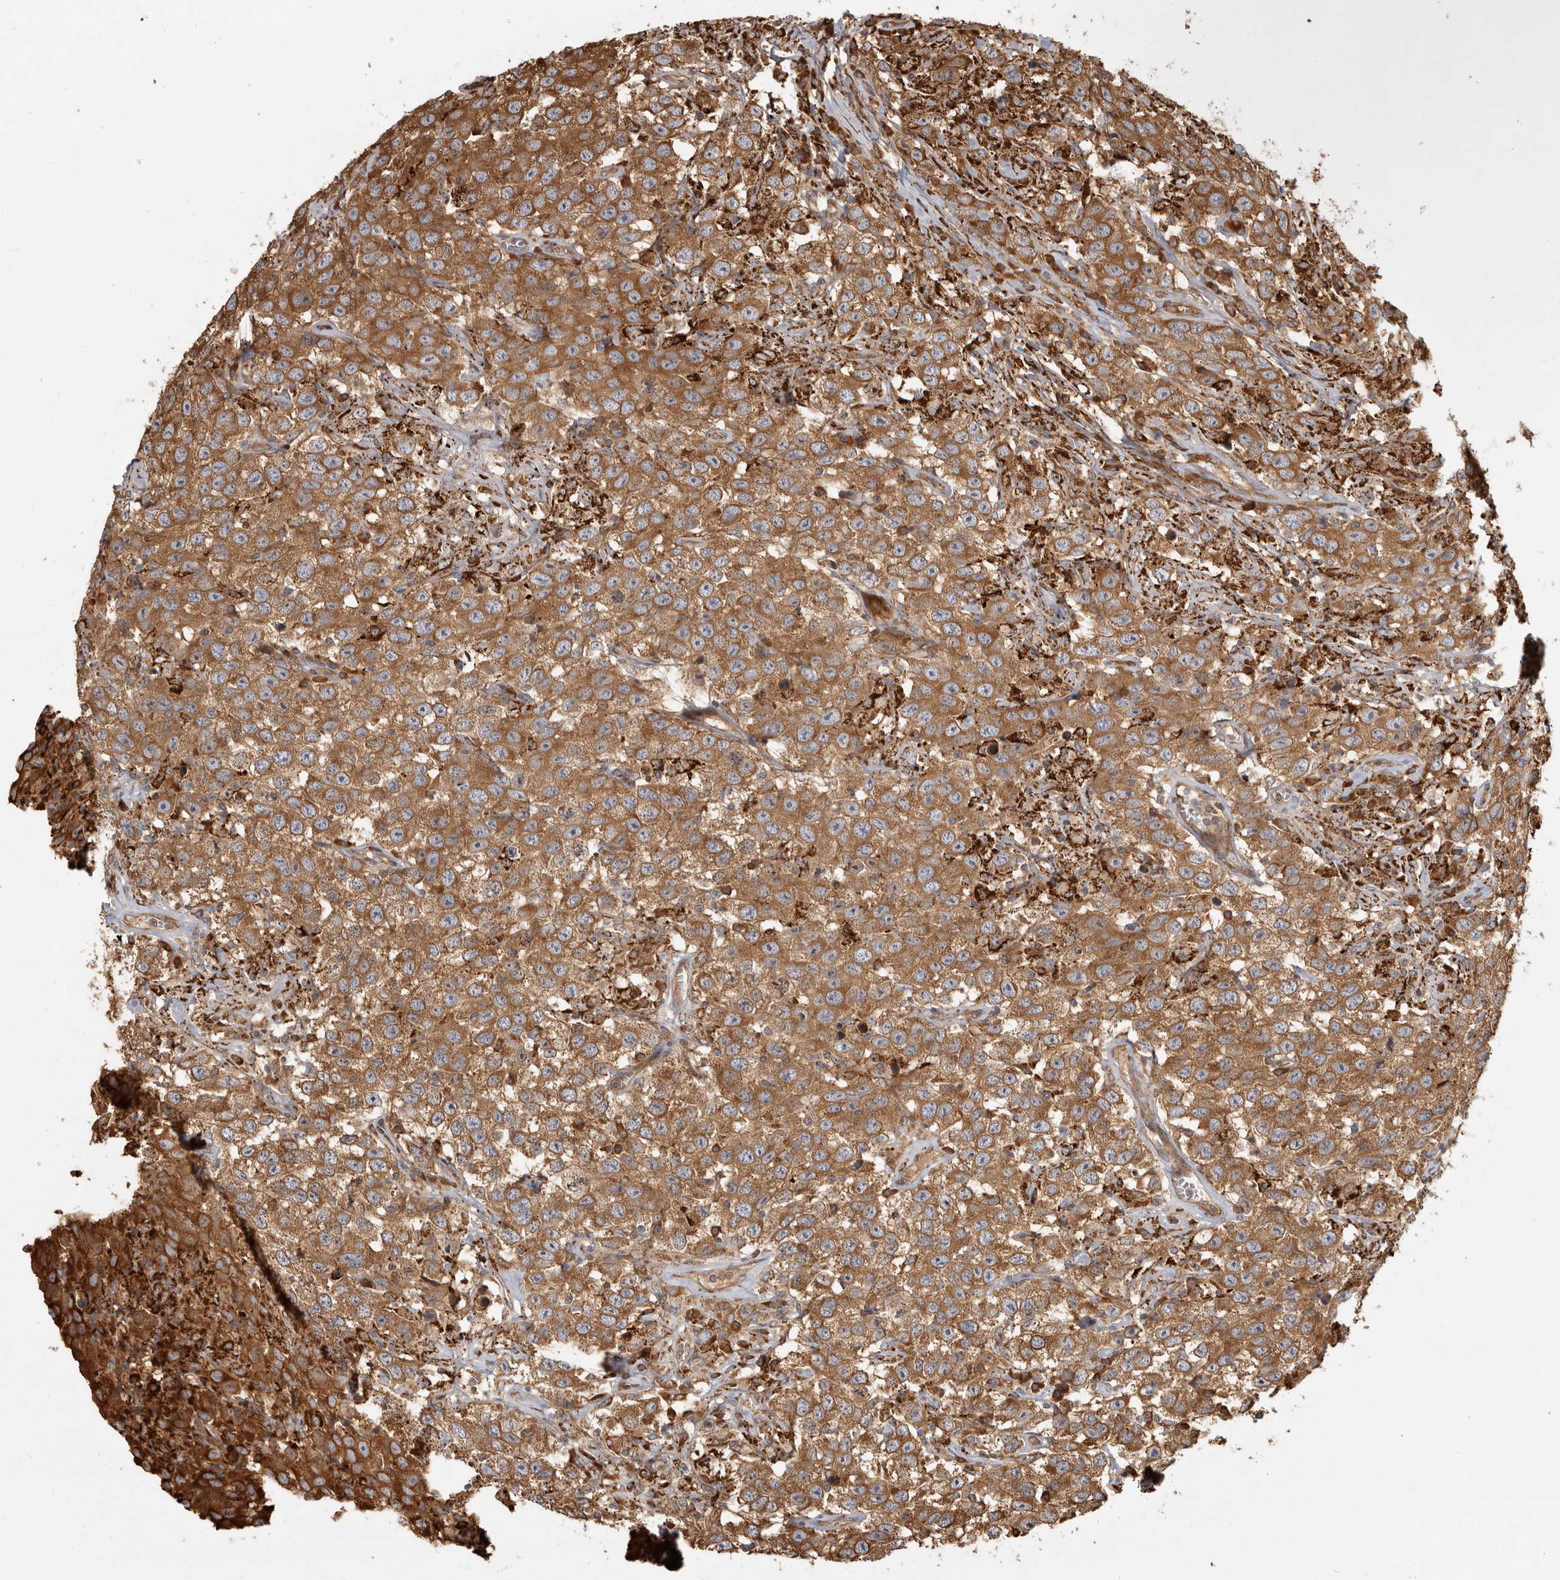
{"staining": {"intensity": "strong", "quantity": ">75%", "location": "cytoplasmic/membranous"}, "tissue": "testis cancer", "cell_type": "Tumor cells", "image_type": "cancer", "snomed": [{"axis": "morphology", "description": "Seminoma, NOS"}, {"axis": "topography", "description": "Testis"}], "caption": "About >75% of tumor cells in testis cancer (seminoma) demonstrate strong cytoplasmic/membranous protein positivity as visualized by brown immunohistochemical staining.", "gene": "CAMSAP2", "patient": {"sex": "male", "age": 41}}